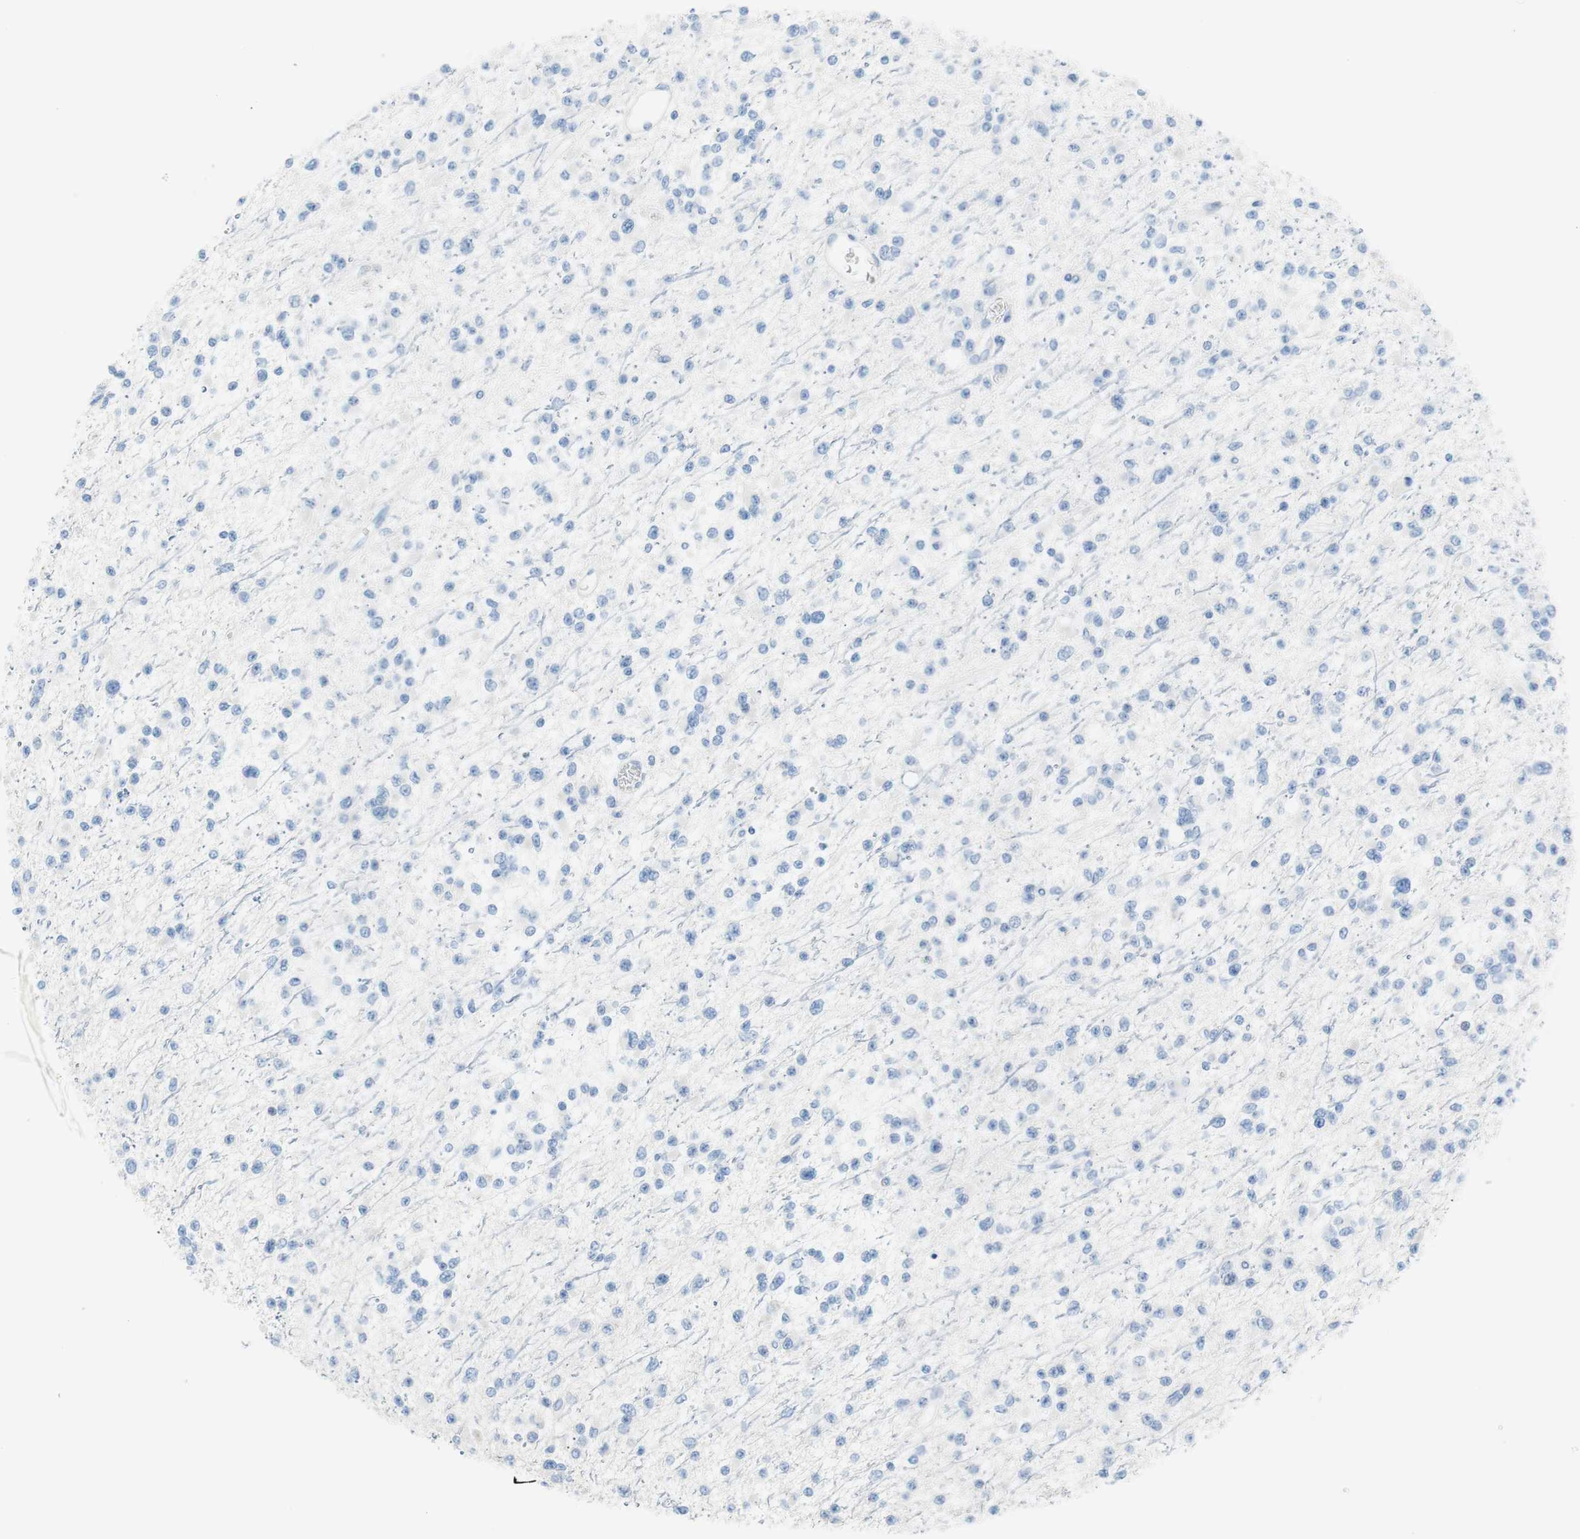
{"staining": {"intensity": "negative", "quantity": "none", "location": "none"}, "tissue": "glioma", "cell_type": "Tumor cells", "image_type": "cancer", "snomed": [{"axis": "morphology", "description": "Glioma, malignant, Low grade"}, {"axis": "topography", "description": "Brain"}], "caption": "This micrograph is of malignant glioma (low-grade) stained with IHC to label a protein in brown with the nuclei are counter-stained blue. There is no positivity in tumor cells. (Brightfield microscopy of DAB (3,3'-diaminobenzidine) IHC at high magnification).", "gene": "MYH1", "patient": {"sex": "female", "age": 22}}